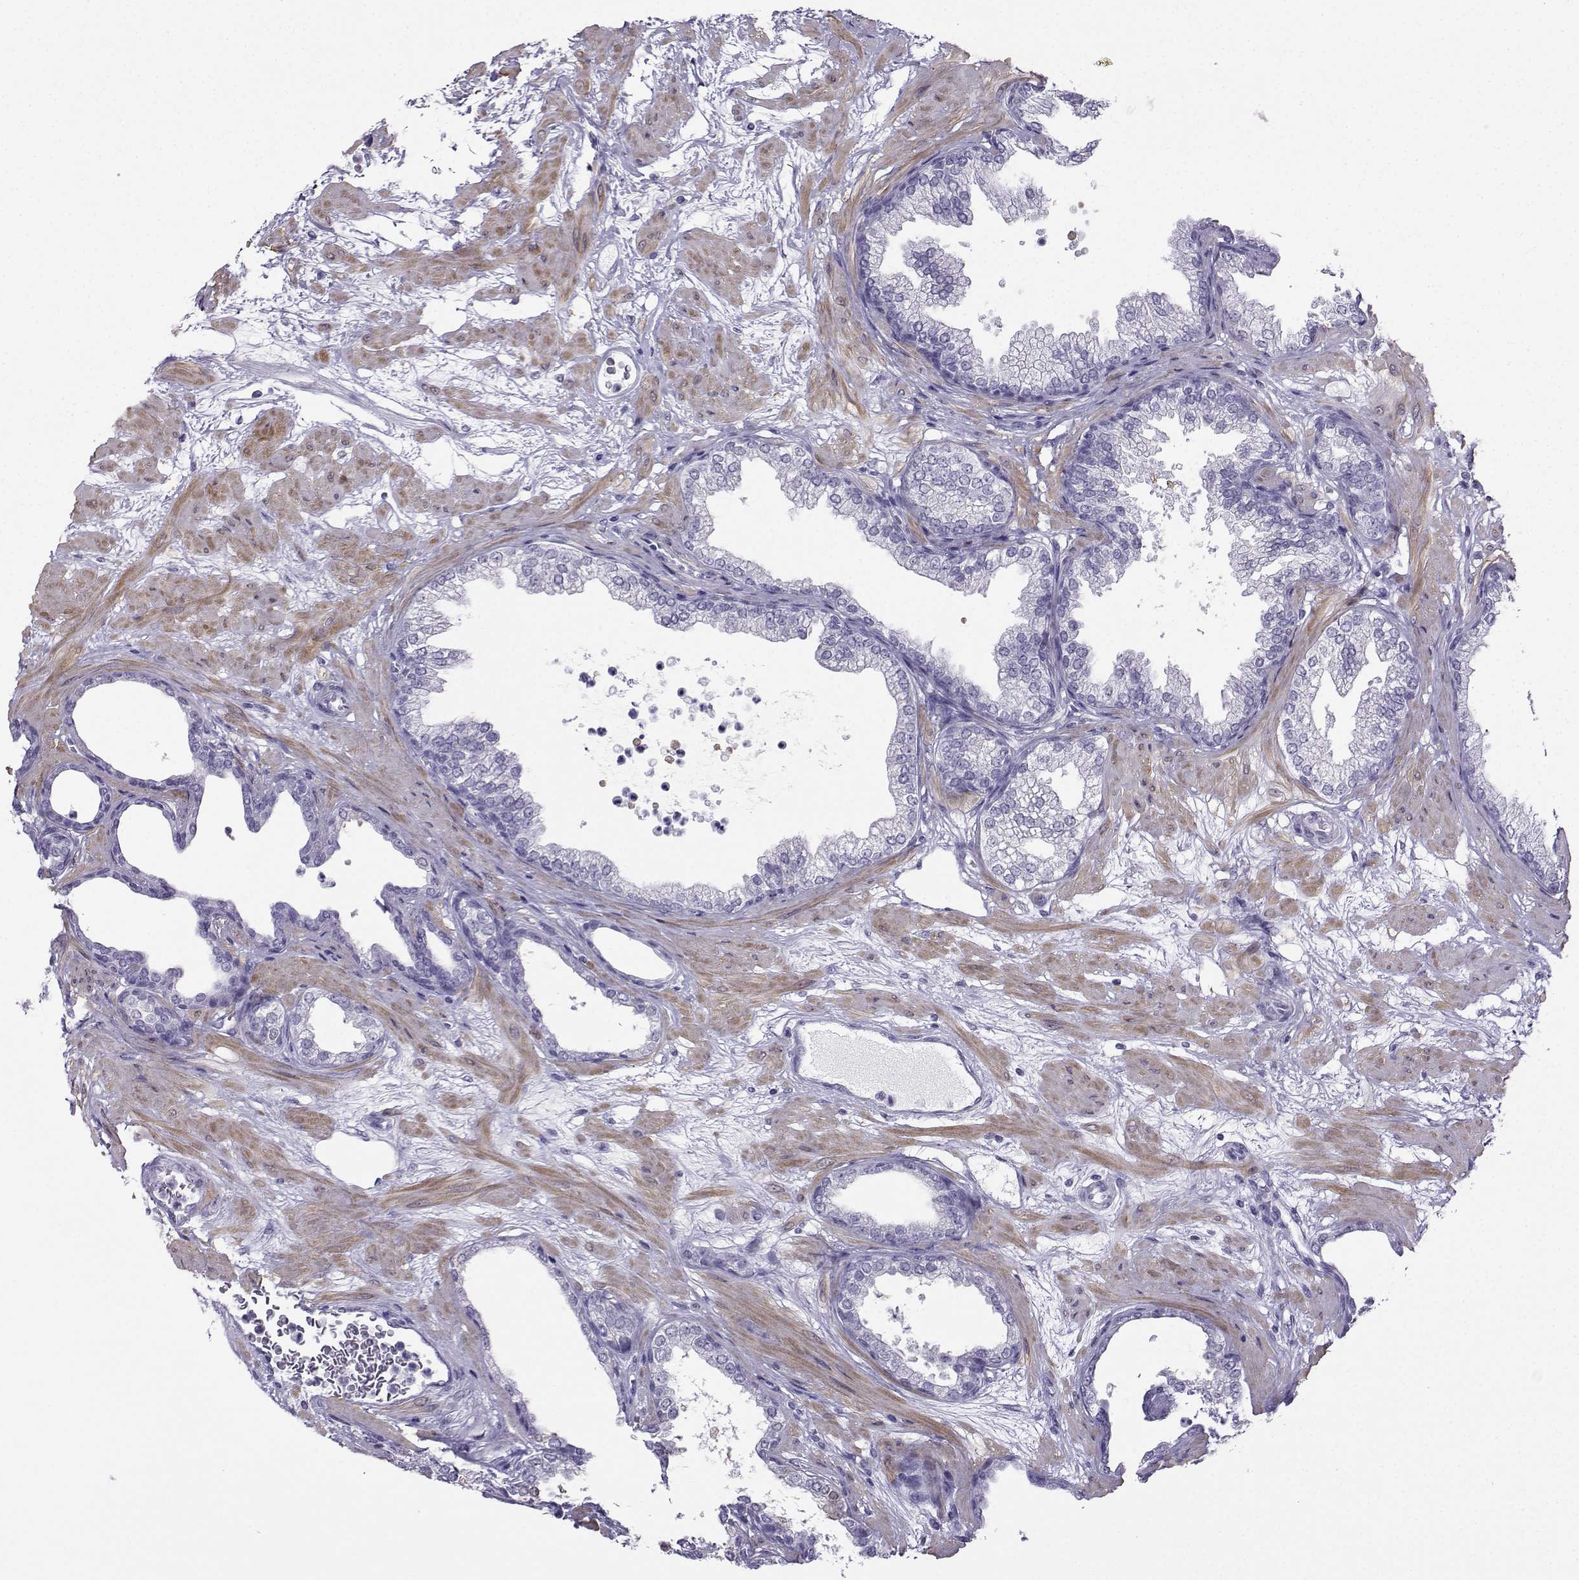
{"staining": {"intensity": "negative", "quantity": "none", "location": "none"}, "tissue": "prostate", "cell_type": "Glandular cells", "image_type": "normal", "snomed": [{"axis": "morphology", "description": "Normal tissue, NOS"}, {"axis": "topography", "description": "Prostate"}], "caption": "IHC histopathology image of unremarkable human prostate stained for a protein (brown), which exhibits no staining in glandular cells.", "gene": "KIF17", "patient": {"sex": "male", "age": 37}}